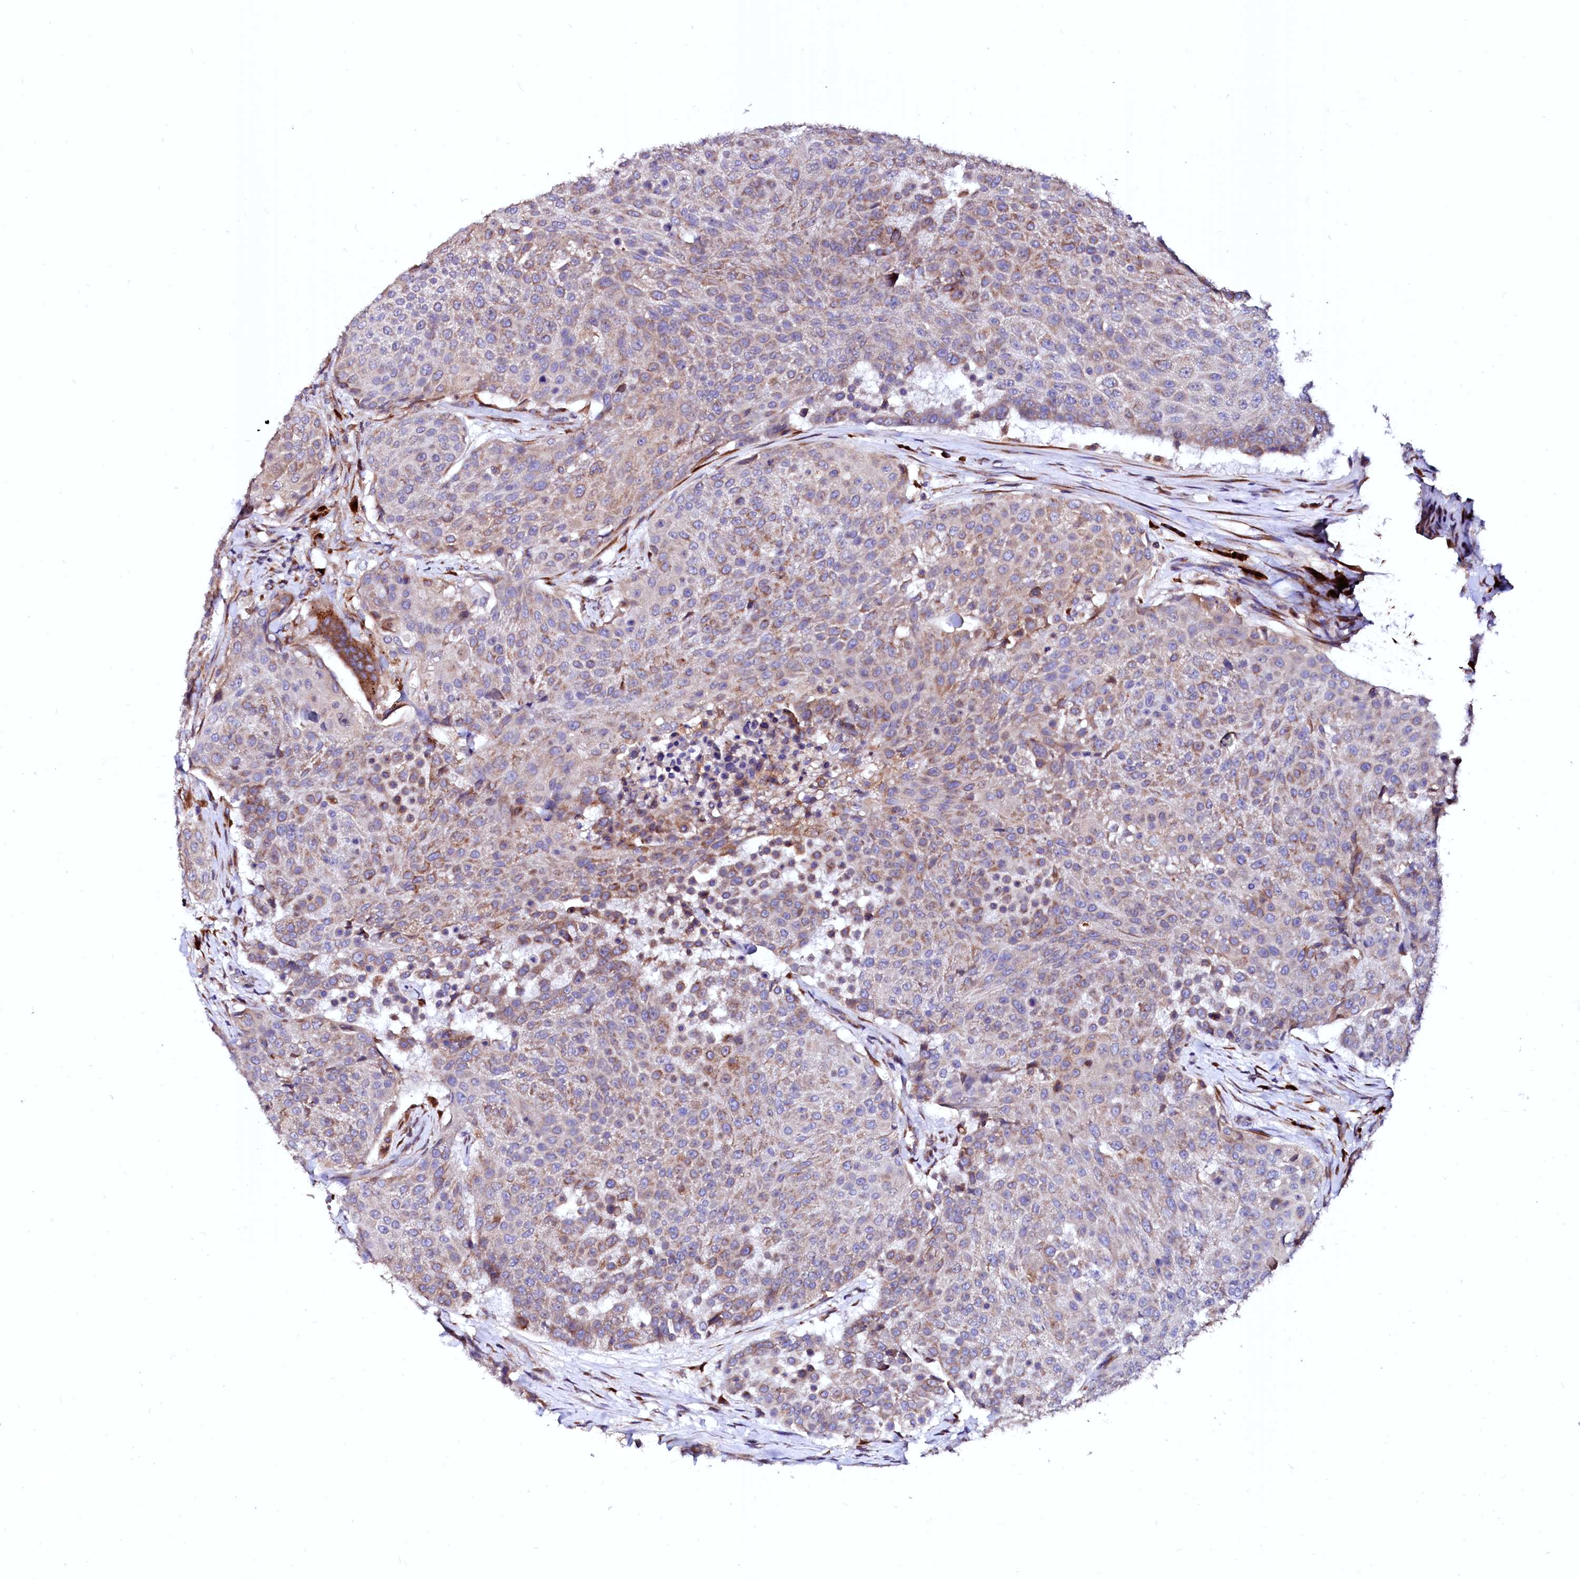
{"staining": {"intensity": "moderate", "quantity": "25%-75%", "location": "cytoplasmic/membranous"}, "tissue": "urothelial cancer", "cell_type": "Tumor cells", "image_type": "cancer", "snomed": [{"axis": "morphology", "description": "Urothelial carcinoma, High grade"}, {"axis": "topography", "description": "Urinary bladder"}], "caption": "DAB immunohistochemical staining of human urothelial cancer exhibits moderate cytoplasmic/membranous protein positivity in approximately 25%-75% of tumor cells.", "gene": "LMAN1", "patient": {"sex": "female", "age": 63}}